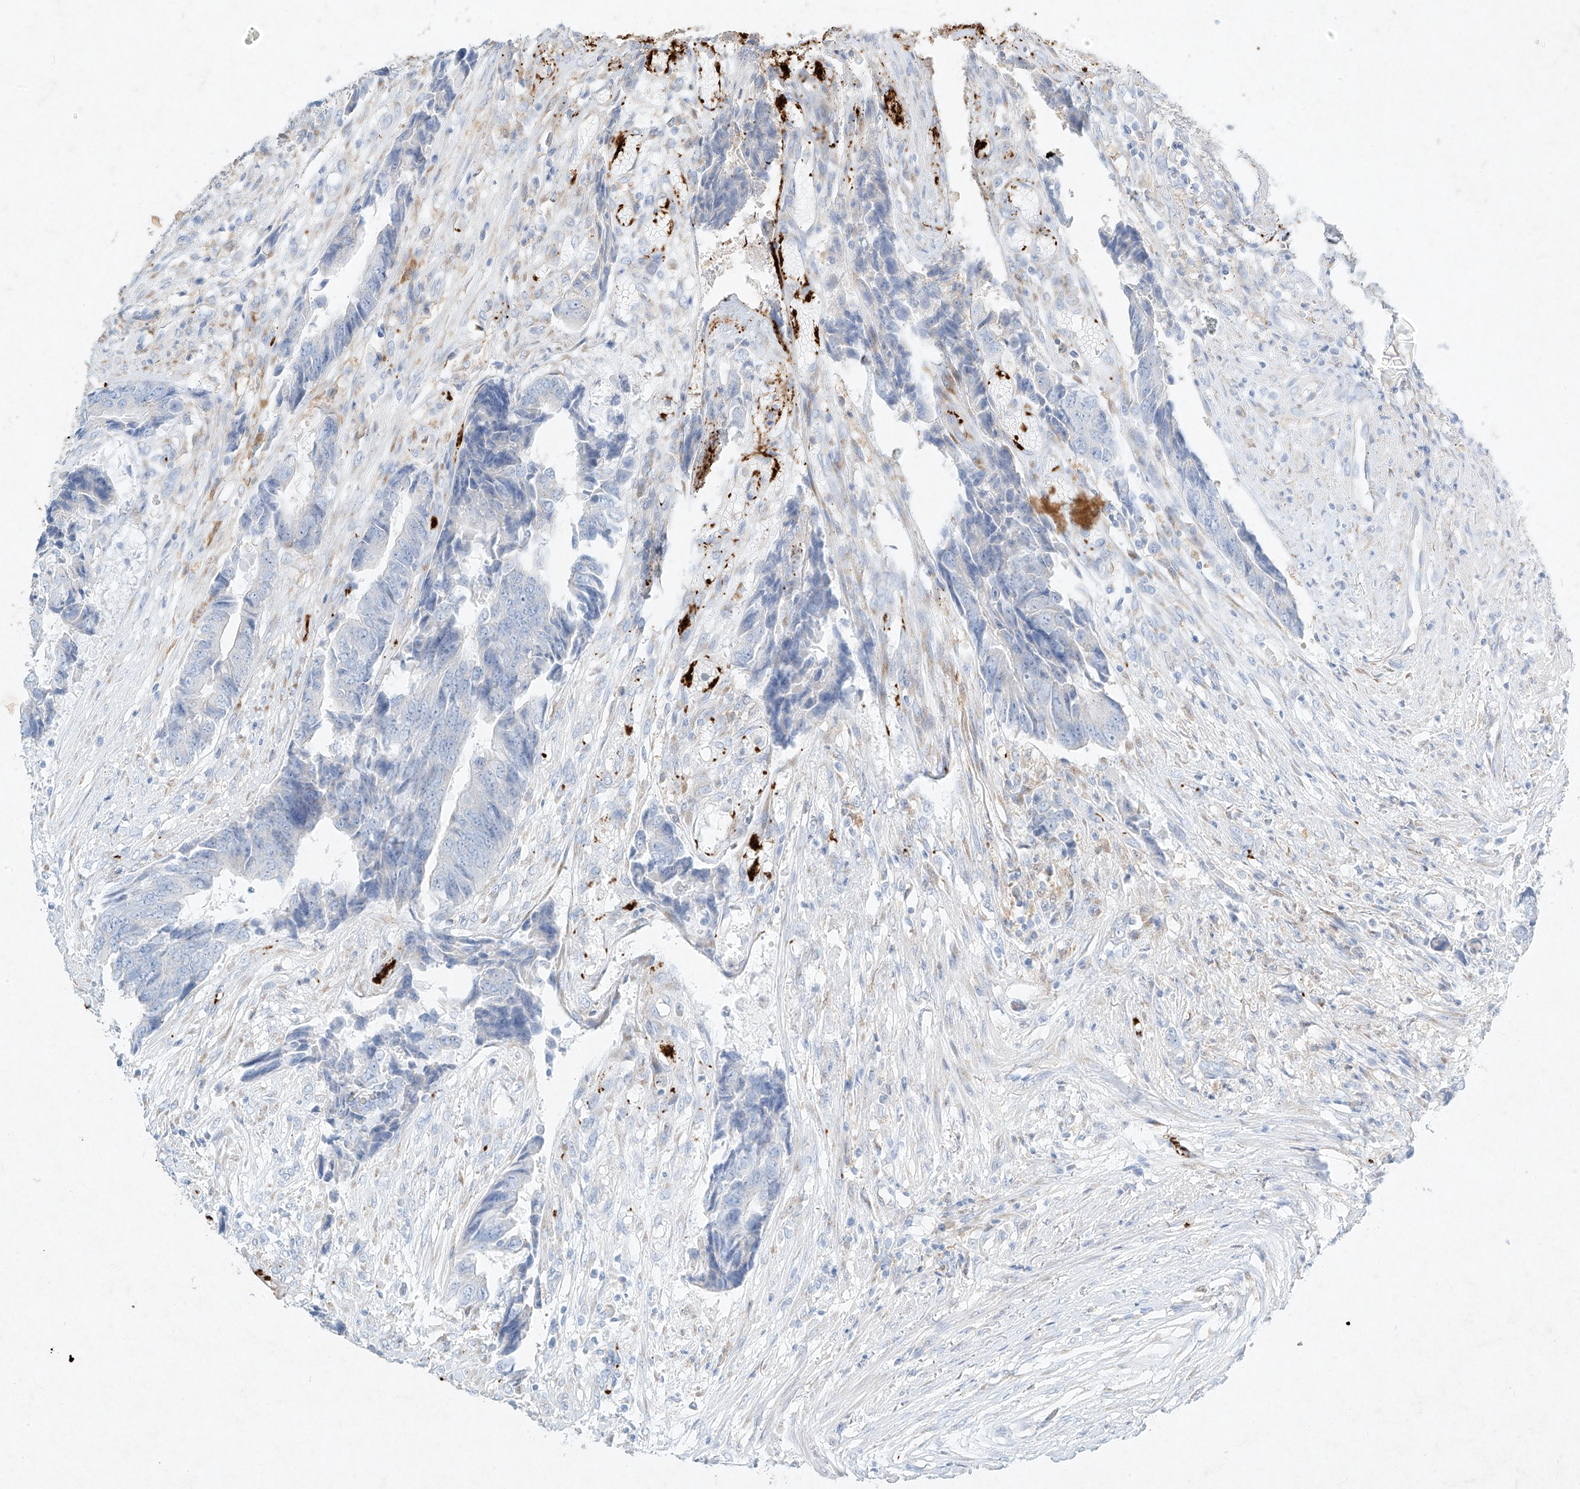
{"staining": {"intensity": "negative", "quantity": "none", "location": "none"}, "tissue": "colorectal cancer", "cell_type": "Tumor cells", "image_type": "cancer", "snomed": [{"axis": "morphology", "description": "Adenocarcinoma, NOS"}, {"axis": "topography", "description": "Rectum"}], "caption": "Immunohistochemical staining of human colorectal cancer (adenocarcinoma) demonstrates no significant positivity in tumor cells.", "gene": "PLEK", "patient": {"sex": "male", "age": 84}}